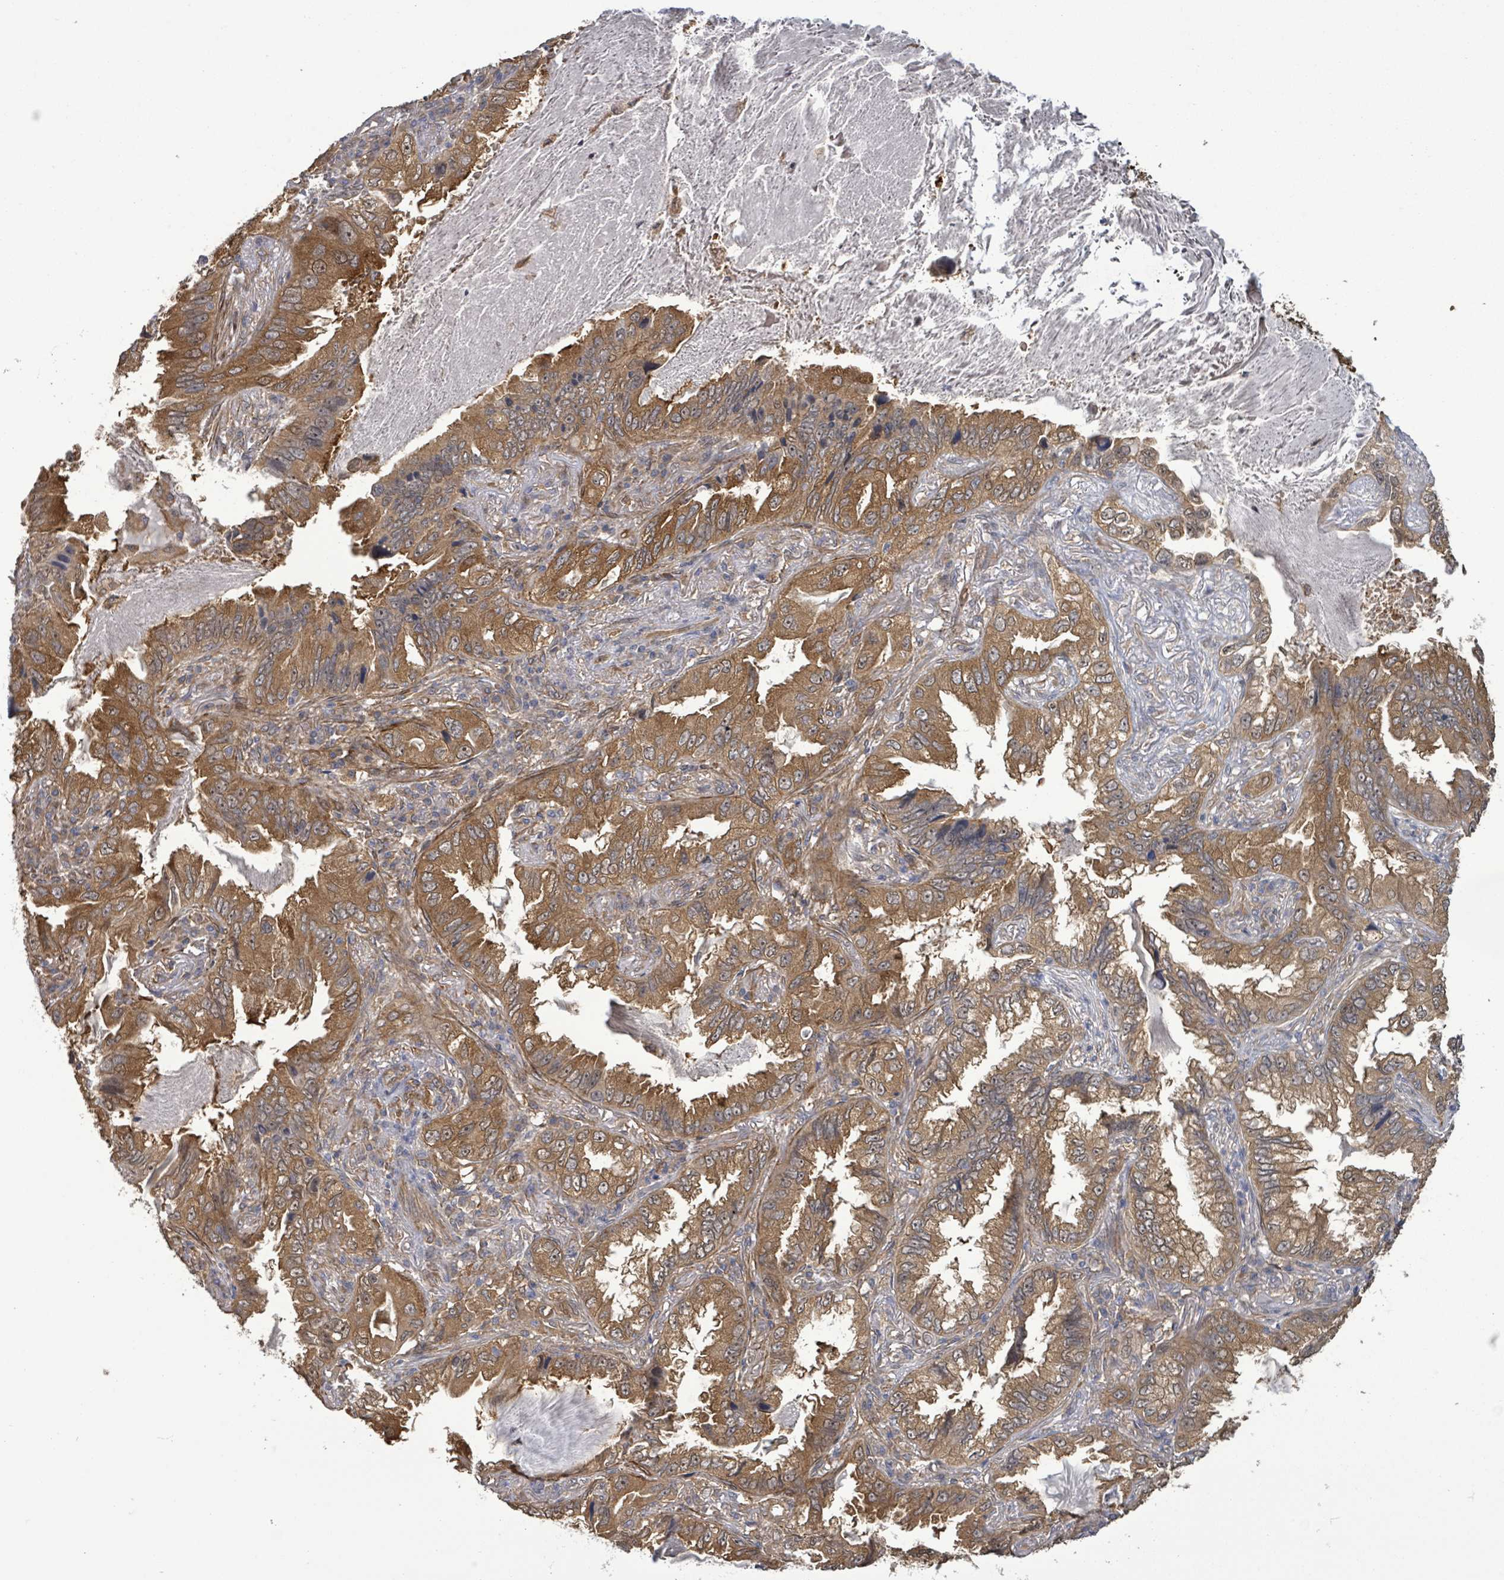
{"staining": {"intensity": "moderate", "quantity": ">75%", "location": "cytoplasmic/membranous"}, "tissue": "lung cancer", "cell_type": "Tumor cells", "image_type": "cancer", "snomed": [{"axis": "morphology", "description": "Adenocarcinoma, NOS"}, {"axis": "topography", "description": "Lung"}], "caption": "Protein staining reveals moderate cytoplasmic/membranous positivity in about >75% of tumor cells in adenocarcinoma (lung).", "gene": "MAP3K6", "patient": {"sex": "female", "age": 69}}